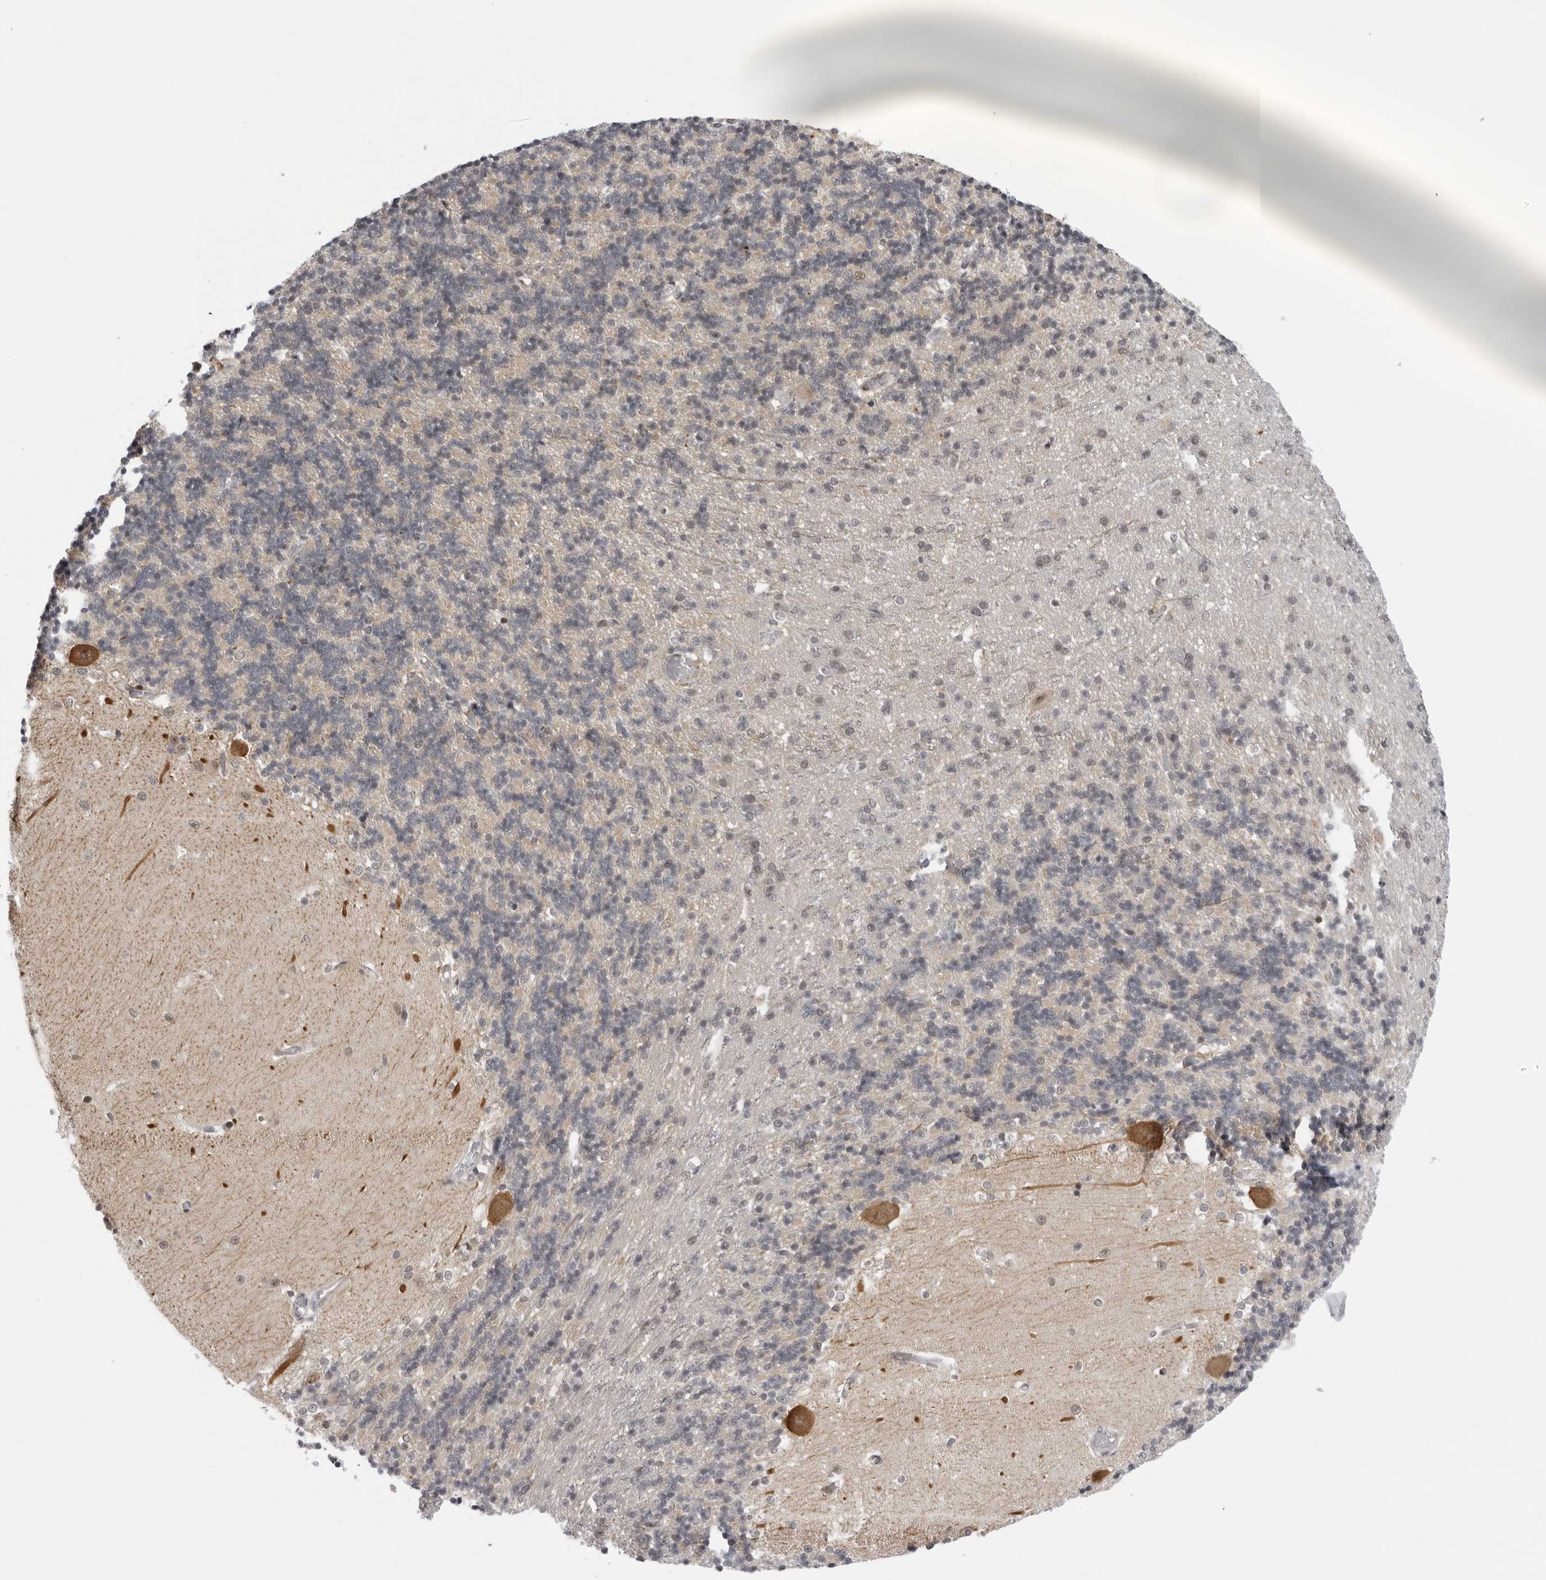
{"staining": {"intensity": "negative", "quantity": "none", "location": "none"}, "tissue": "cerebellum", "cell_type": "Cells in granular layer", "image_type": "normal", "snomed": [{"axis": "morphology", "description": "Normal tissue, NOS"}, {"axis": "topography", "description": "Cerebellum"}], "caption": "This is an IHC photomicrograph of unremarkable human cerebellum. There is no positivity in cells in granular layer.", "gene": "ALPK2", "patient": {"sex": "male", "age": 37}}